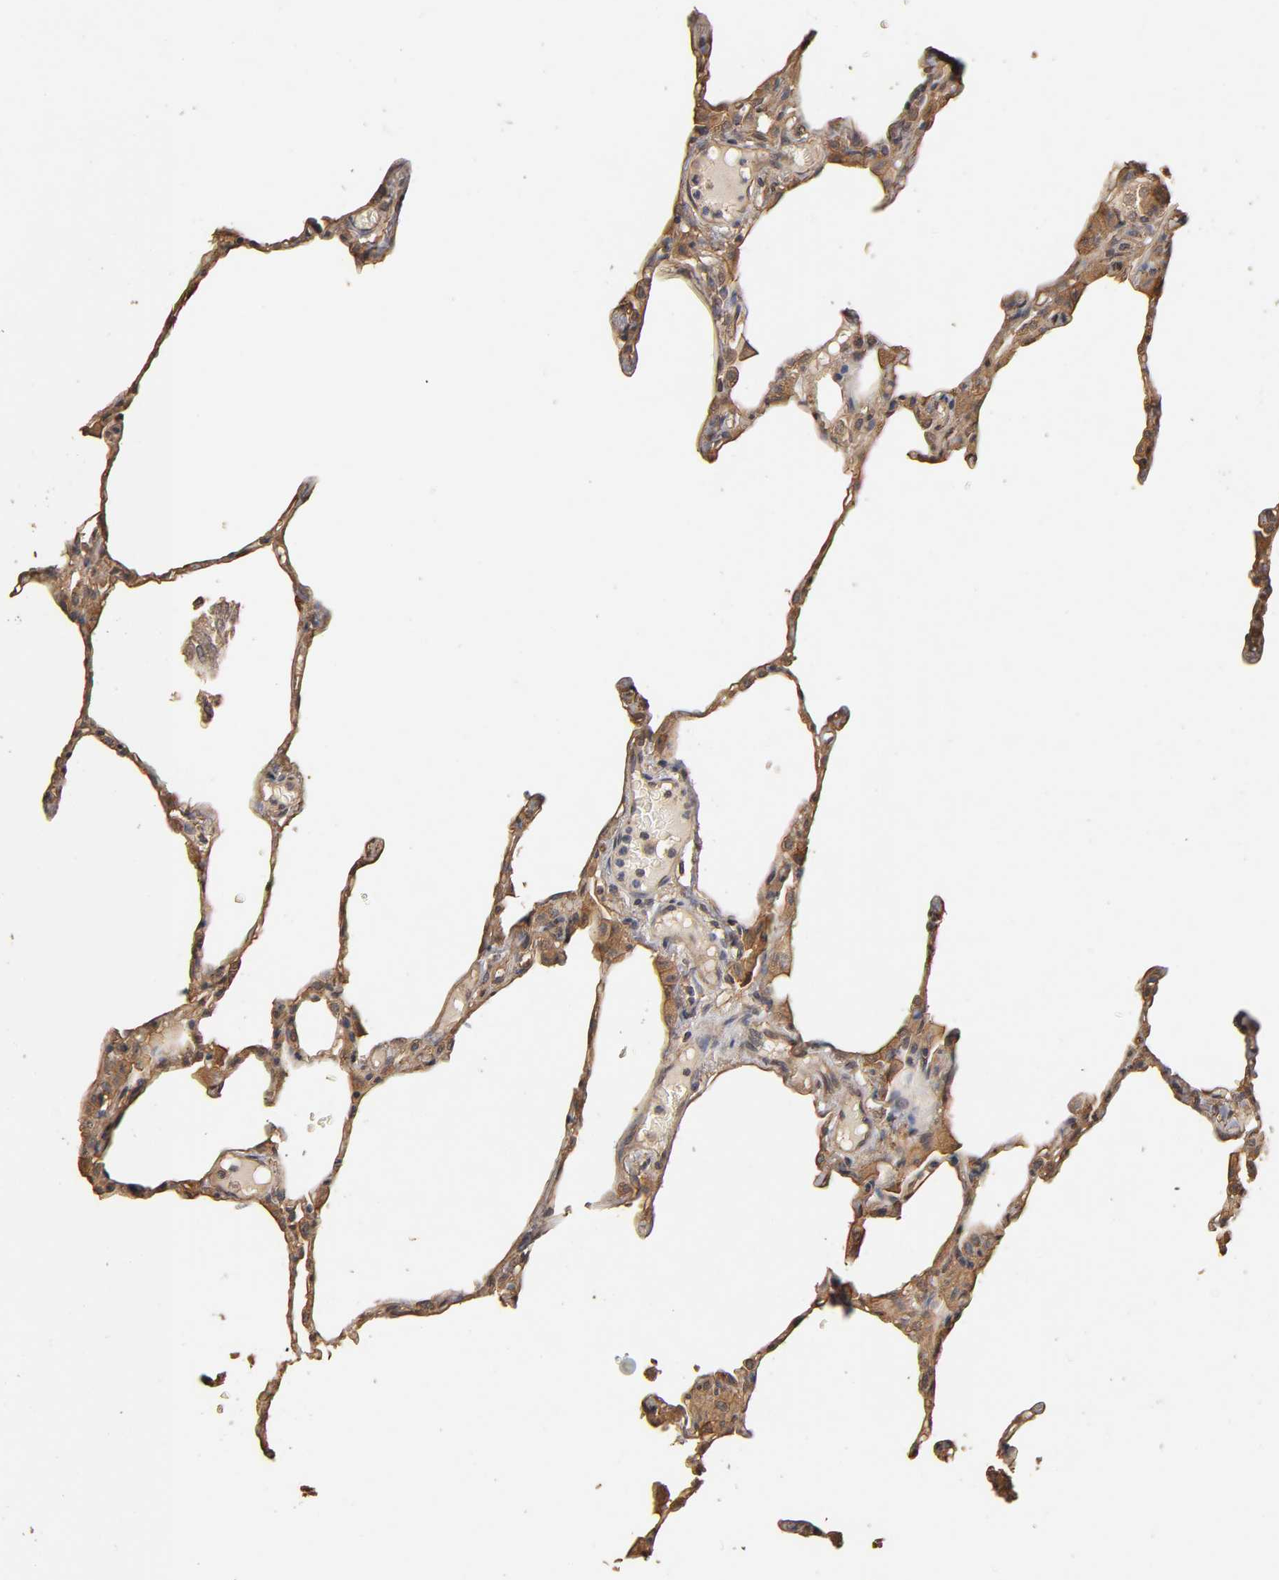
{"staining": {"intensity": "moderate", "quantity": ">75%", "location": "cytoplasmic/membranous"}, "tissue": "lung", "cell_type": "Alveolar cells", "image_type": "normal", "snomed": [{"axis": "morphology", "description": "Normal tissue, NOS"}, {"axis": "topography", "description": "Lung"}], "caption": "Immunohistochemistry staining of normal lung, which reveals medium levels of moderate cytoplasmic/membranous positivity in approximately >75% of alveolar cells indicating moderate cytoplasmic/membranous protein staining. The staining was performed using DAB (3,3'-diaminobenzidine) (brown) for protein detection and nuclei were counterstained in hematoxylin (blue).", "gene": "VSIG4", "patient": {"sex": "female", "age": 49}}